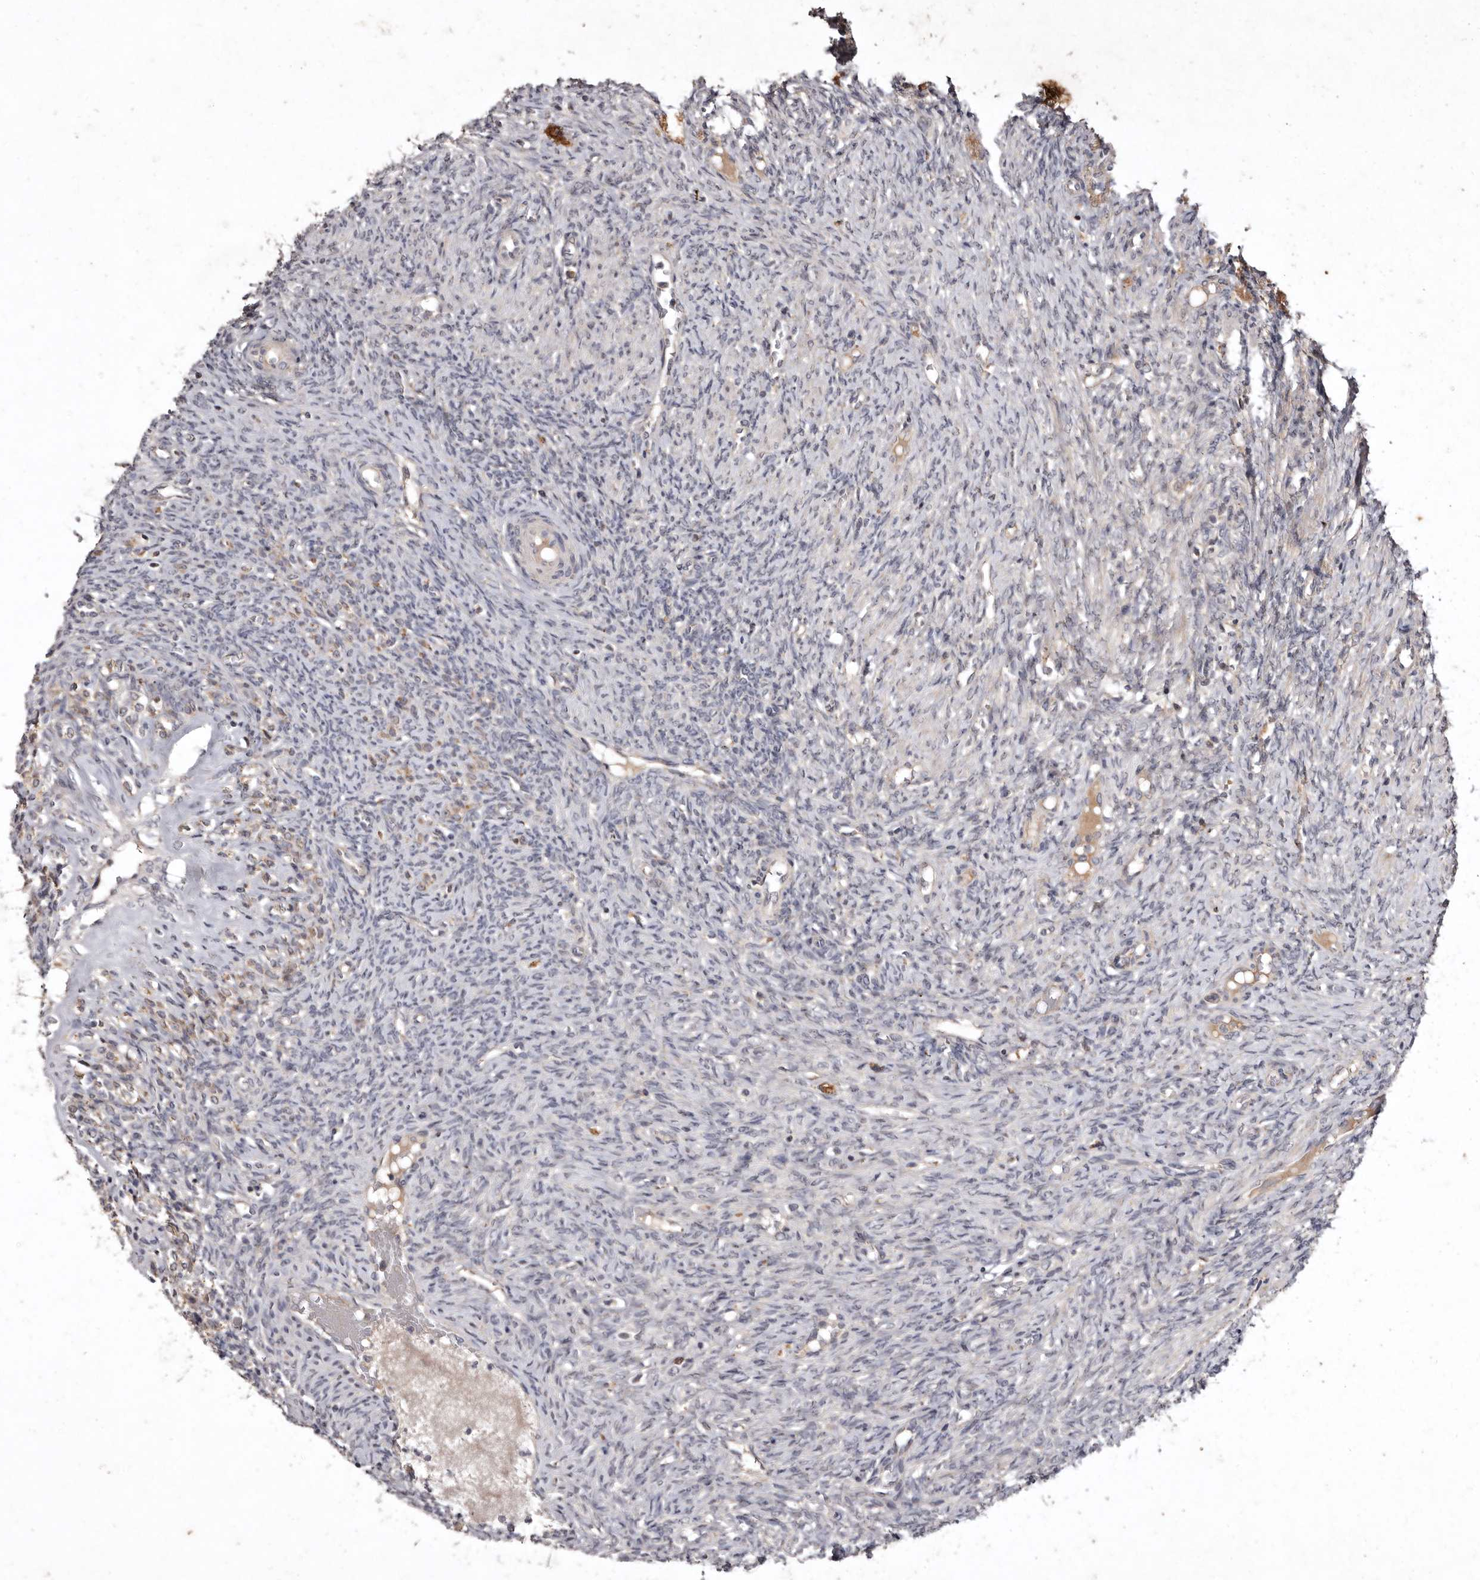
{"staining": {"intensity": "negative", "quantity": "none", "location": "none"}, "tissue": "ovary", "cell_type": "Ovarian stroma cells", "image_type": "normal", "snomed": [{"axis": "morphology", "description": "Normal tissue, NOS"}, {"axis": "topography", "description": "Ovary"}], "caption": "IHC of unremarkable ovary displays no positivity in ovarian stroma cells. (DAB (3,3'-diaminobenzidine) IHC, high magnification).", "gene": "FLAD1", "patient": {"sex": "female", "age": 41}}